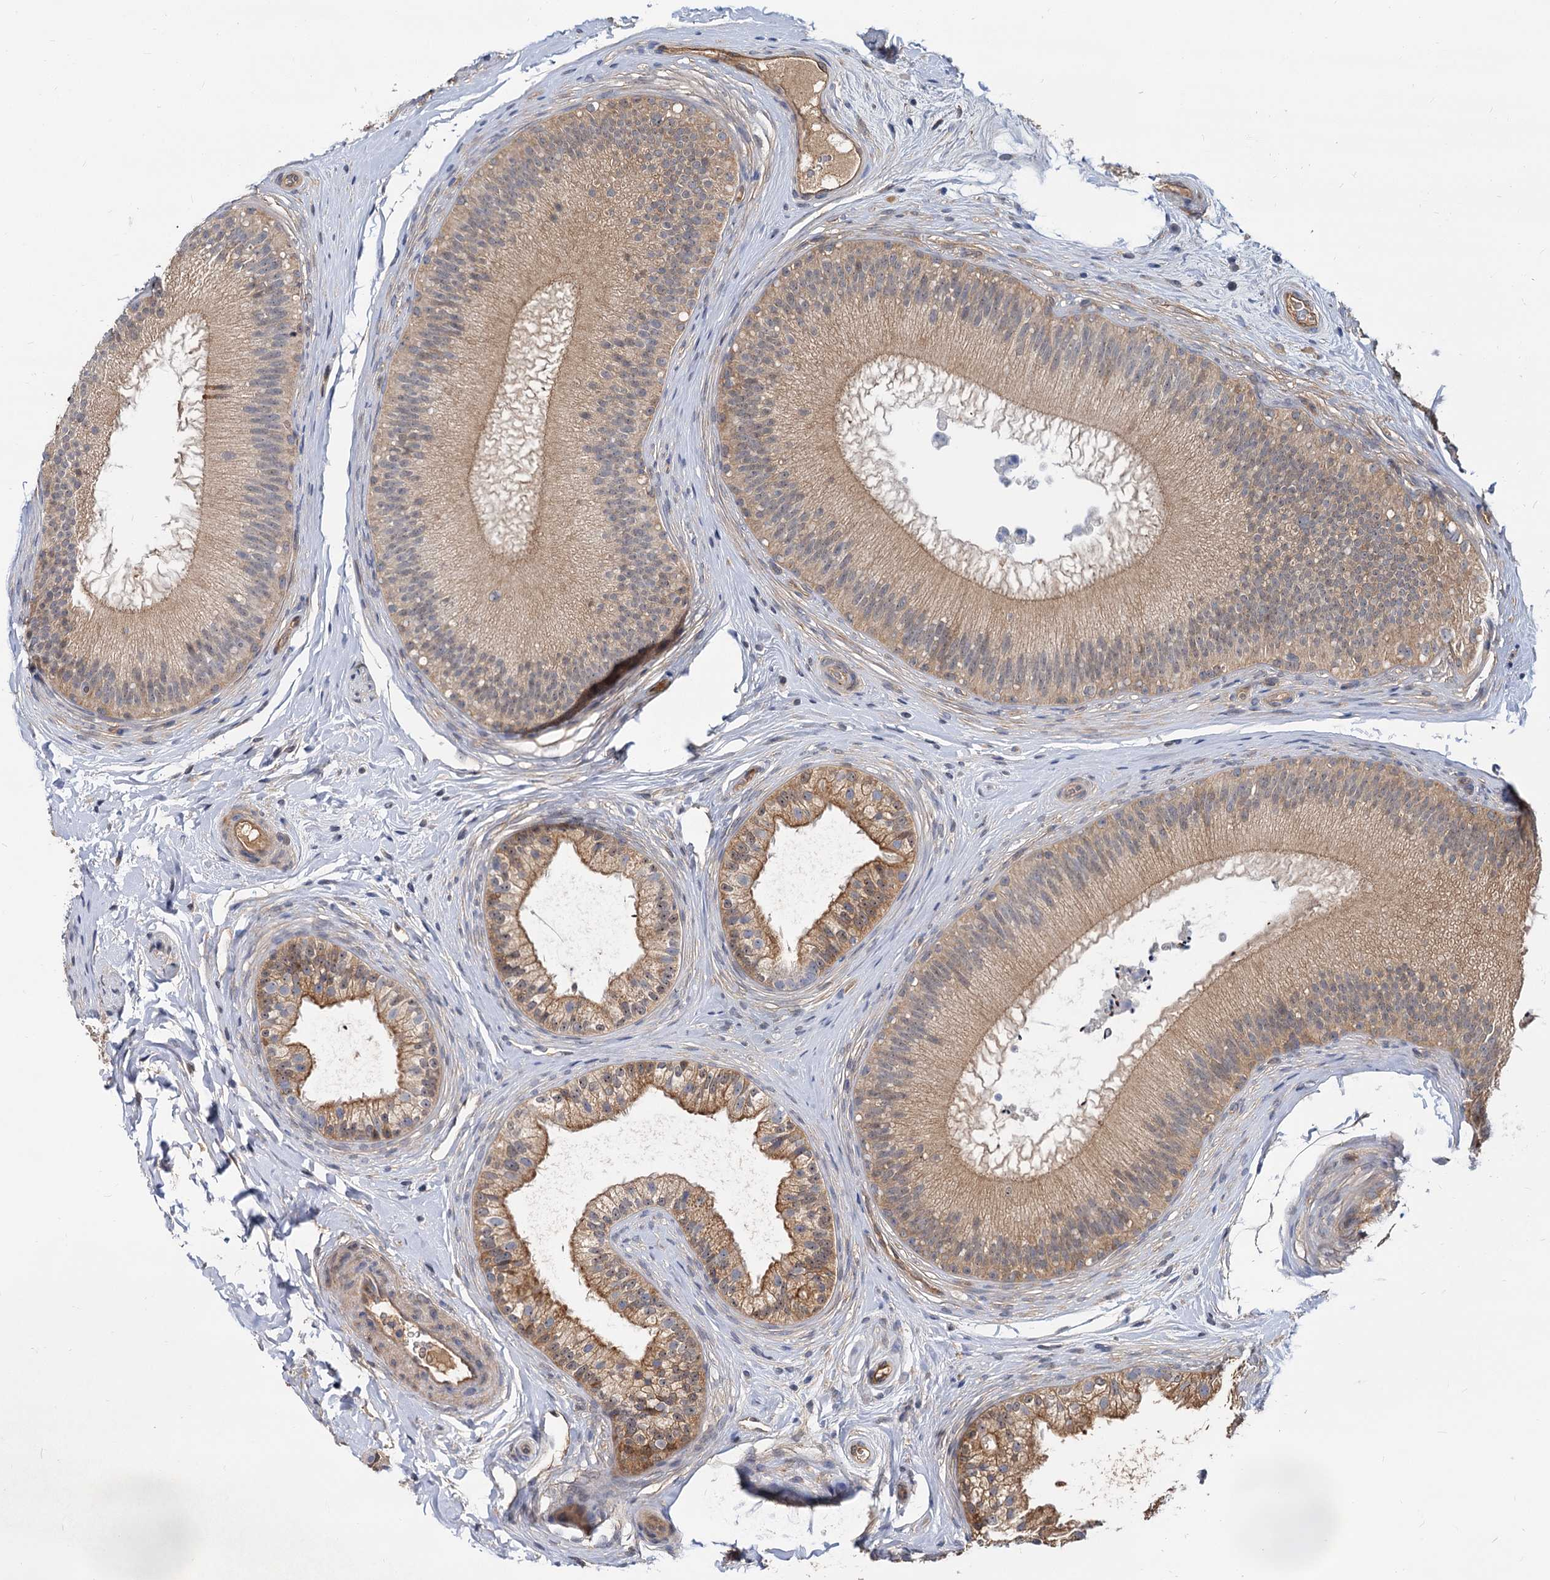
{"staining": {"intensity": "moderate", "quantity": ">75%", "location": "cytoplasmic/membranous"}, "tissue": "epididymis", "cell_type": "Glandular cells", "image_type": "normal", "snomed": [{"axis": "morphology", "description": "Normal tissue, NOS"}, {"axis": "topography", "description": "Epididymis"}], "caption": "Brown immunohistochemical staining in normal epididymis demonstrates moderate cytoplasmic/membranous staining in about >75% of glandular cells.", "gene": "SNX15", "patient": {"sex": "male", "age": 45}}